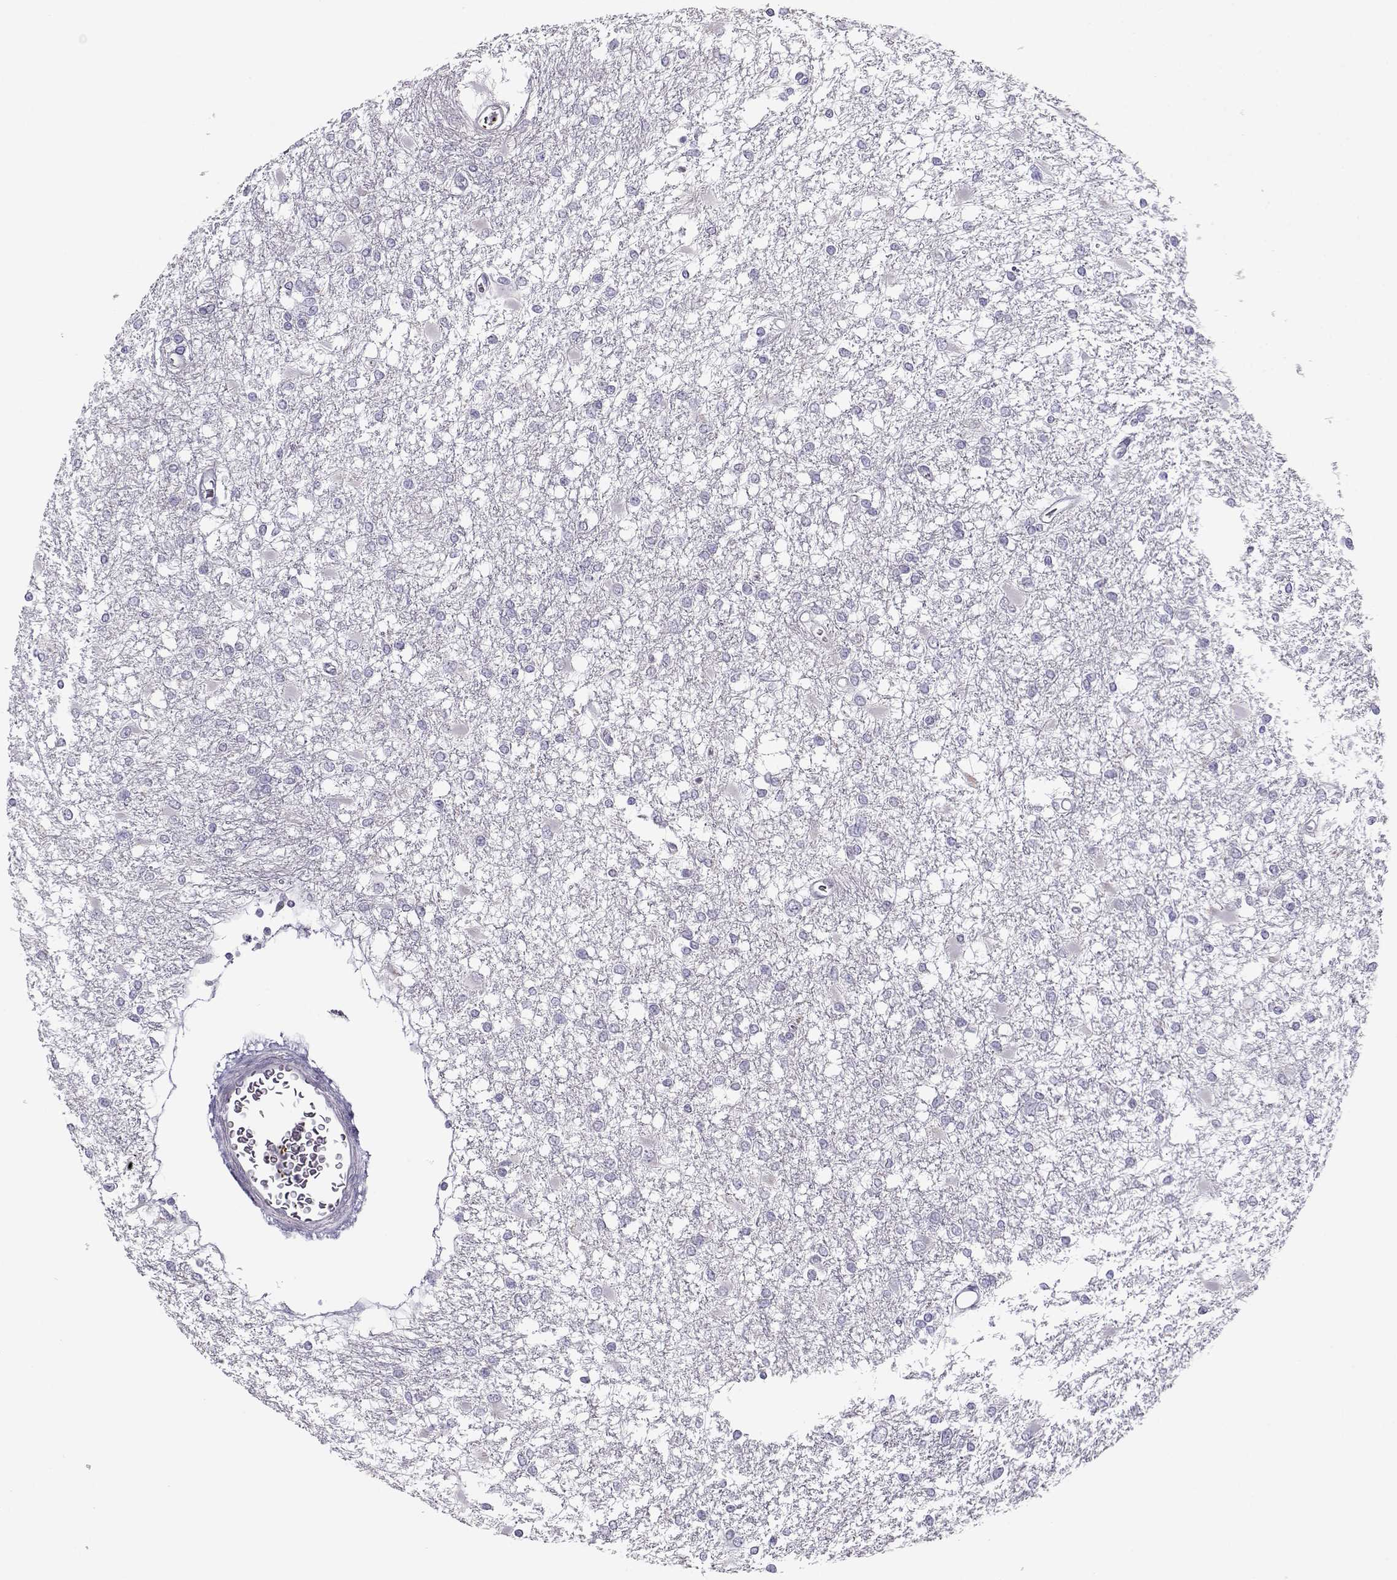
{"staining": {"intensity": "negative", "quantity": "none", "location": "none"}, "tissue": "glioma", "cell_type": "Tumor cells", "image_type": "cancer", "snomed": [{"axis": "morphology", "description": "Glioma, malignant, High grade"}, {"axis": "topography", "description": "Cerebral cortex"}], "caption": "Tumor cells are negative for protein expression in human glioma.", "gene": "KLF17", "patient": {"sex": "male", "age": 79}}